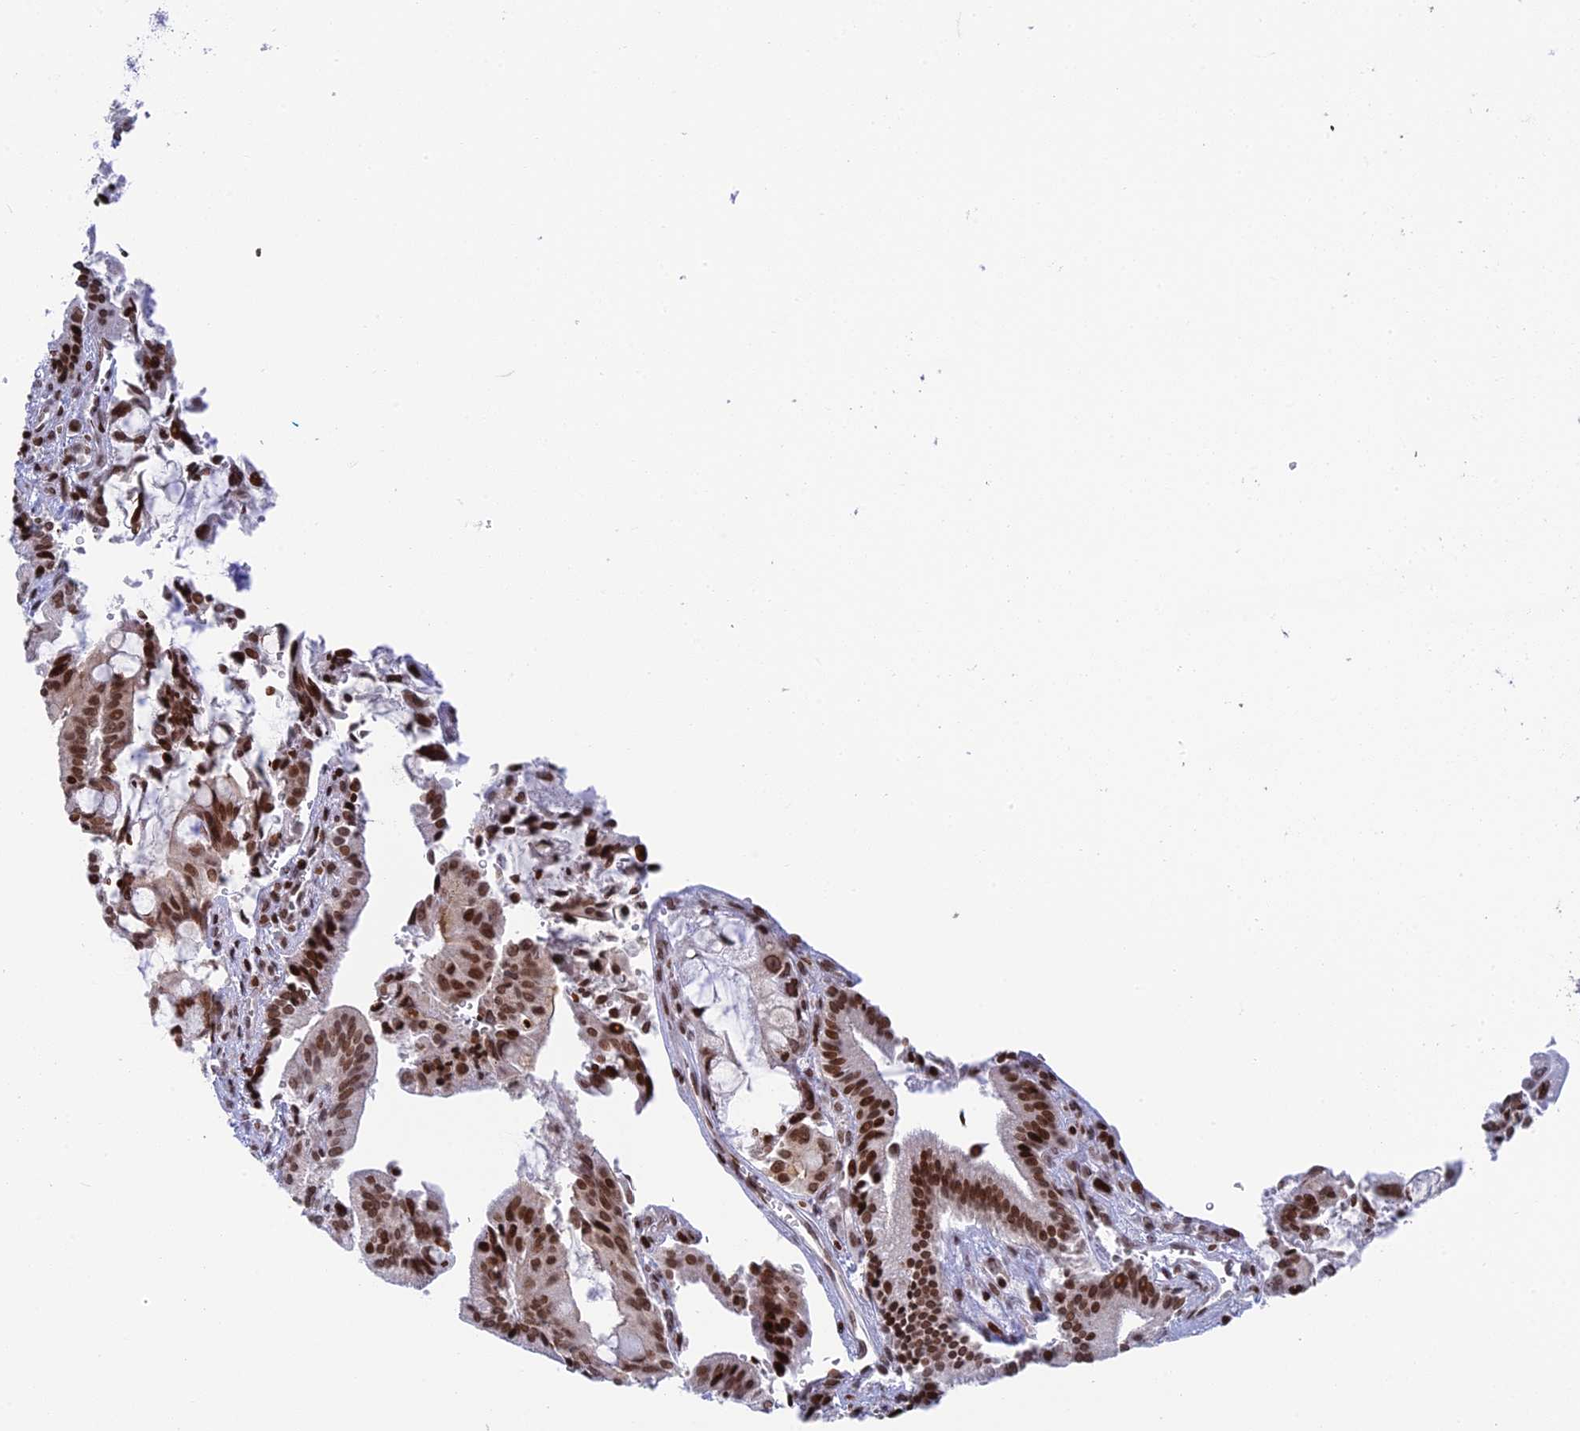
{"staining": {"intensity": "moderate", "quantity": ">75%", "location": "nuclear"}, "tissue": "pancreatic cancer", "cell_type": "Tumor cells", "image_type": "cancer", "snomed": [{"axis": "morphology", "description": "Adenocarcinoma, NOS"}, {"axis": "topography", "description": "Pancreas"}], "caption": "Immunohistochemical staining of human pancreatic cancer (adenocarcinoma) shows medium levels of moderate nuclear expression in approximately >75% of tumor cells.", "gene": "RPAP1", "patient": {"sex": "male", "age": 68}}